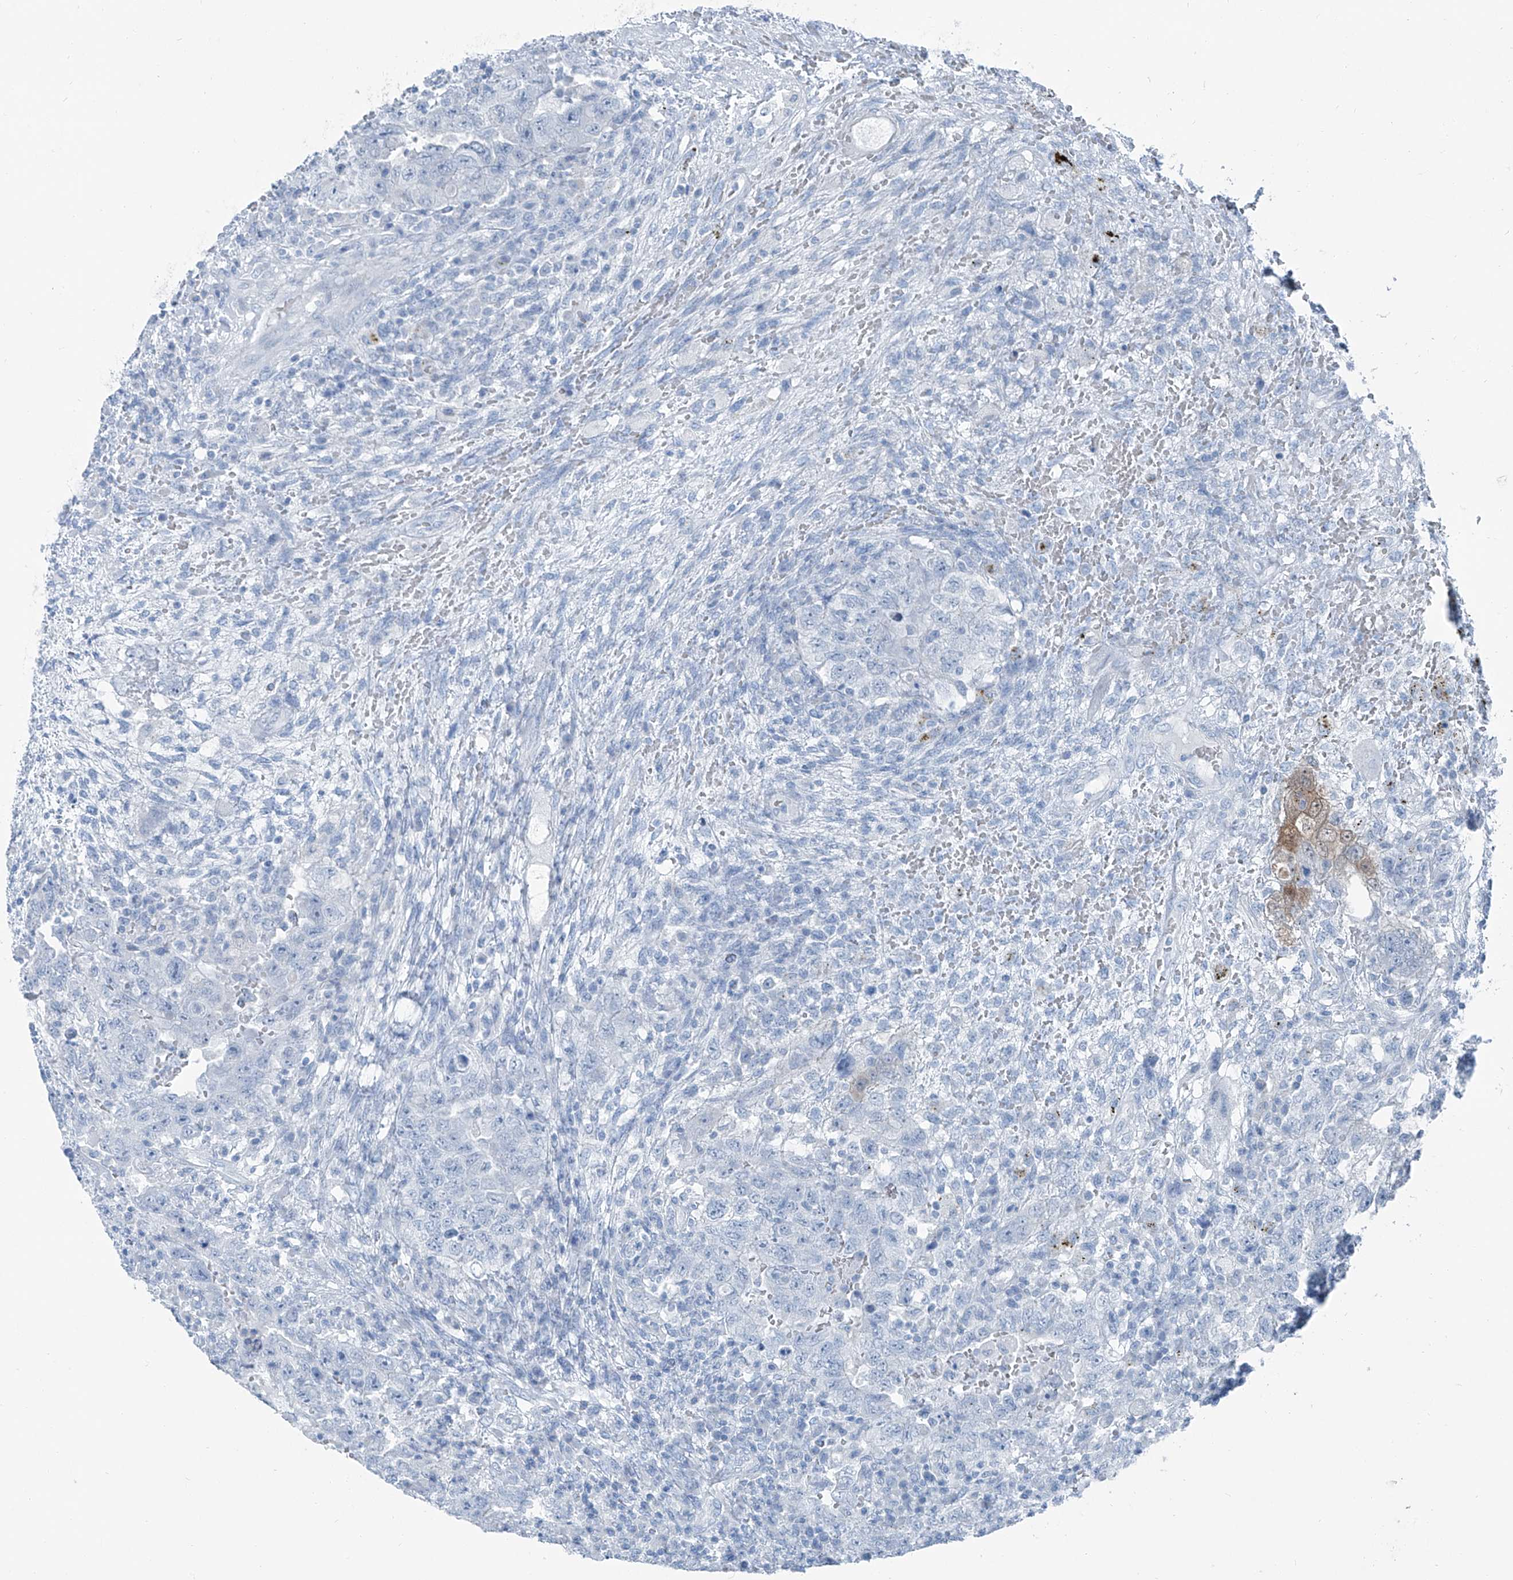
{"staining": {"intensity": "negative", "quantity": "none", "location": "none"}, "tissue": "testis cancer", "cell_type": "Tumor cells", "image_type": "cancer", "snomed": [{"axis": "morphology", "description": "Carcinoma, Embryonal, NOS"}, {"axis": "topography", "description": "Testis"}], "caption": "High magnification brightfield microscopy of embryonal carcinoma (testis) stained with DAB (3,3'-diaminobenzidine) (brown) and counterstained with hematoxylin (blue): tumor cells show no significant positivity. Nuclei are stained in blue.", "gene": "RGN", "patient": {"sex": "male", "age": 26}}